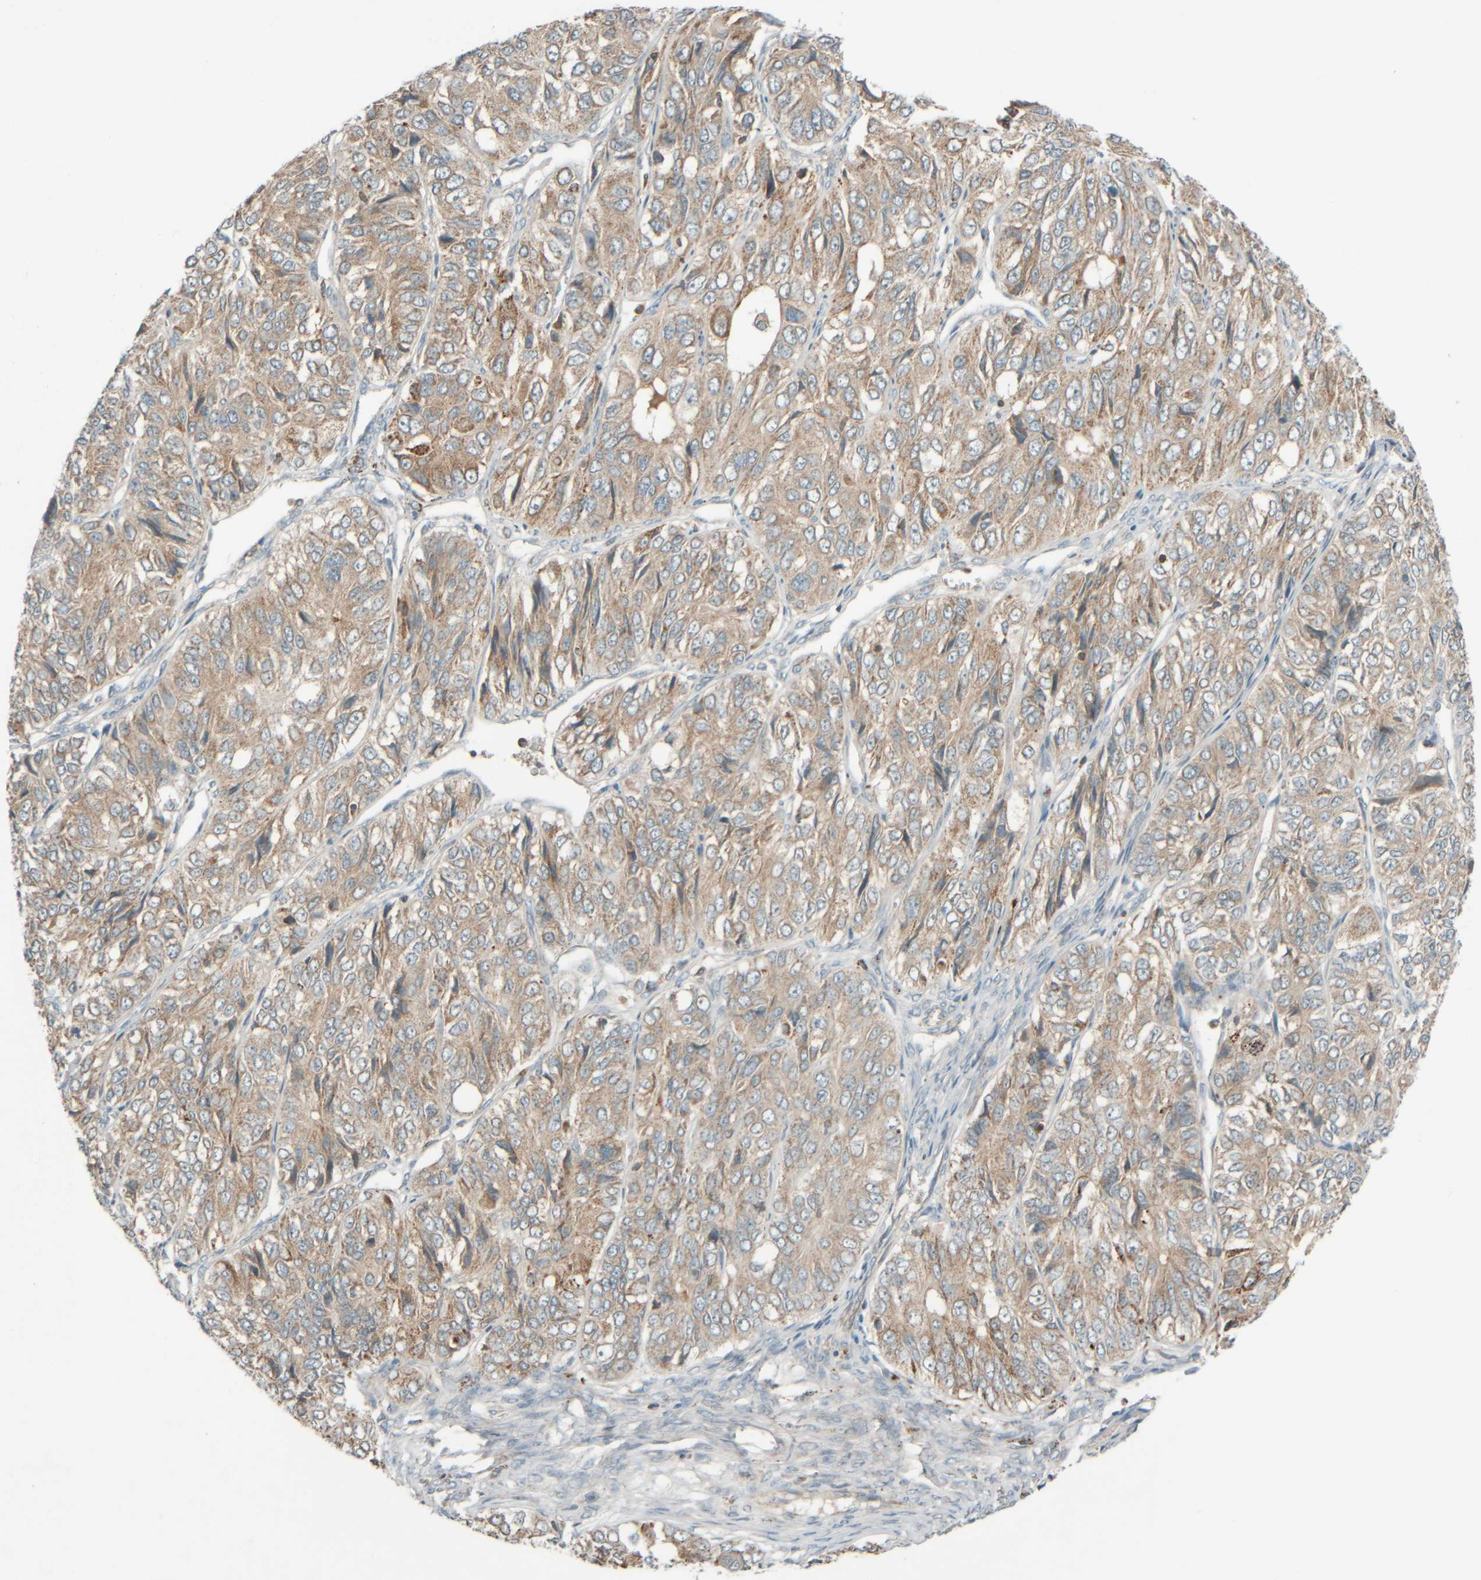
{"staining": {"intensity": "weak", "quantity": ">75%", "location": "cytoplasmic/membranous"}, "tissue": "ovarian cancer", "cell_type": "Tumor cells", "image_type": "cancer", "snomed": [{"axis": "morphology", "description": "Carcinoma, endometroid"}, {"axis": "topography", "description": "Ovary"}], "caption": "Human ovarian cancer (endometroid carcinoma) stained for a protein (brown) displays weak cytoplasmic/membranous positive staining in about >75% of tumor cells.", "gene": "SPAG5", "patient": {"sex": "female", "age": 51}}